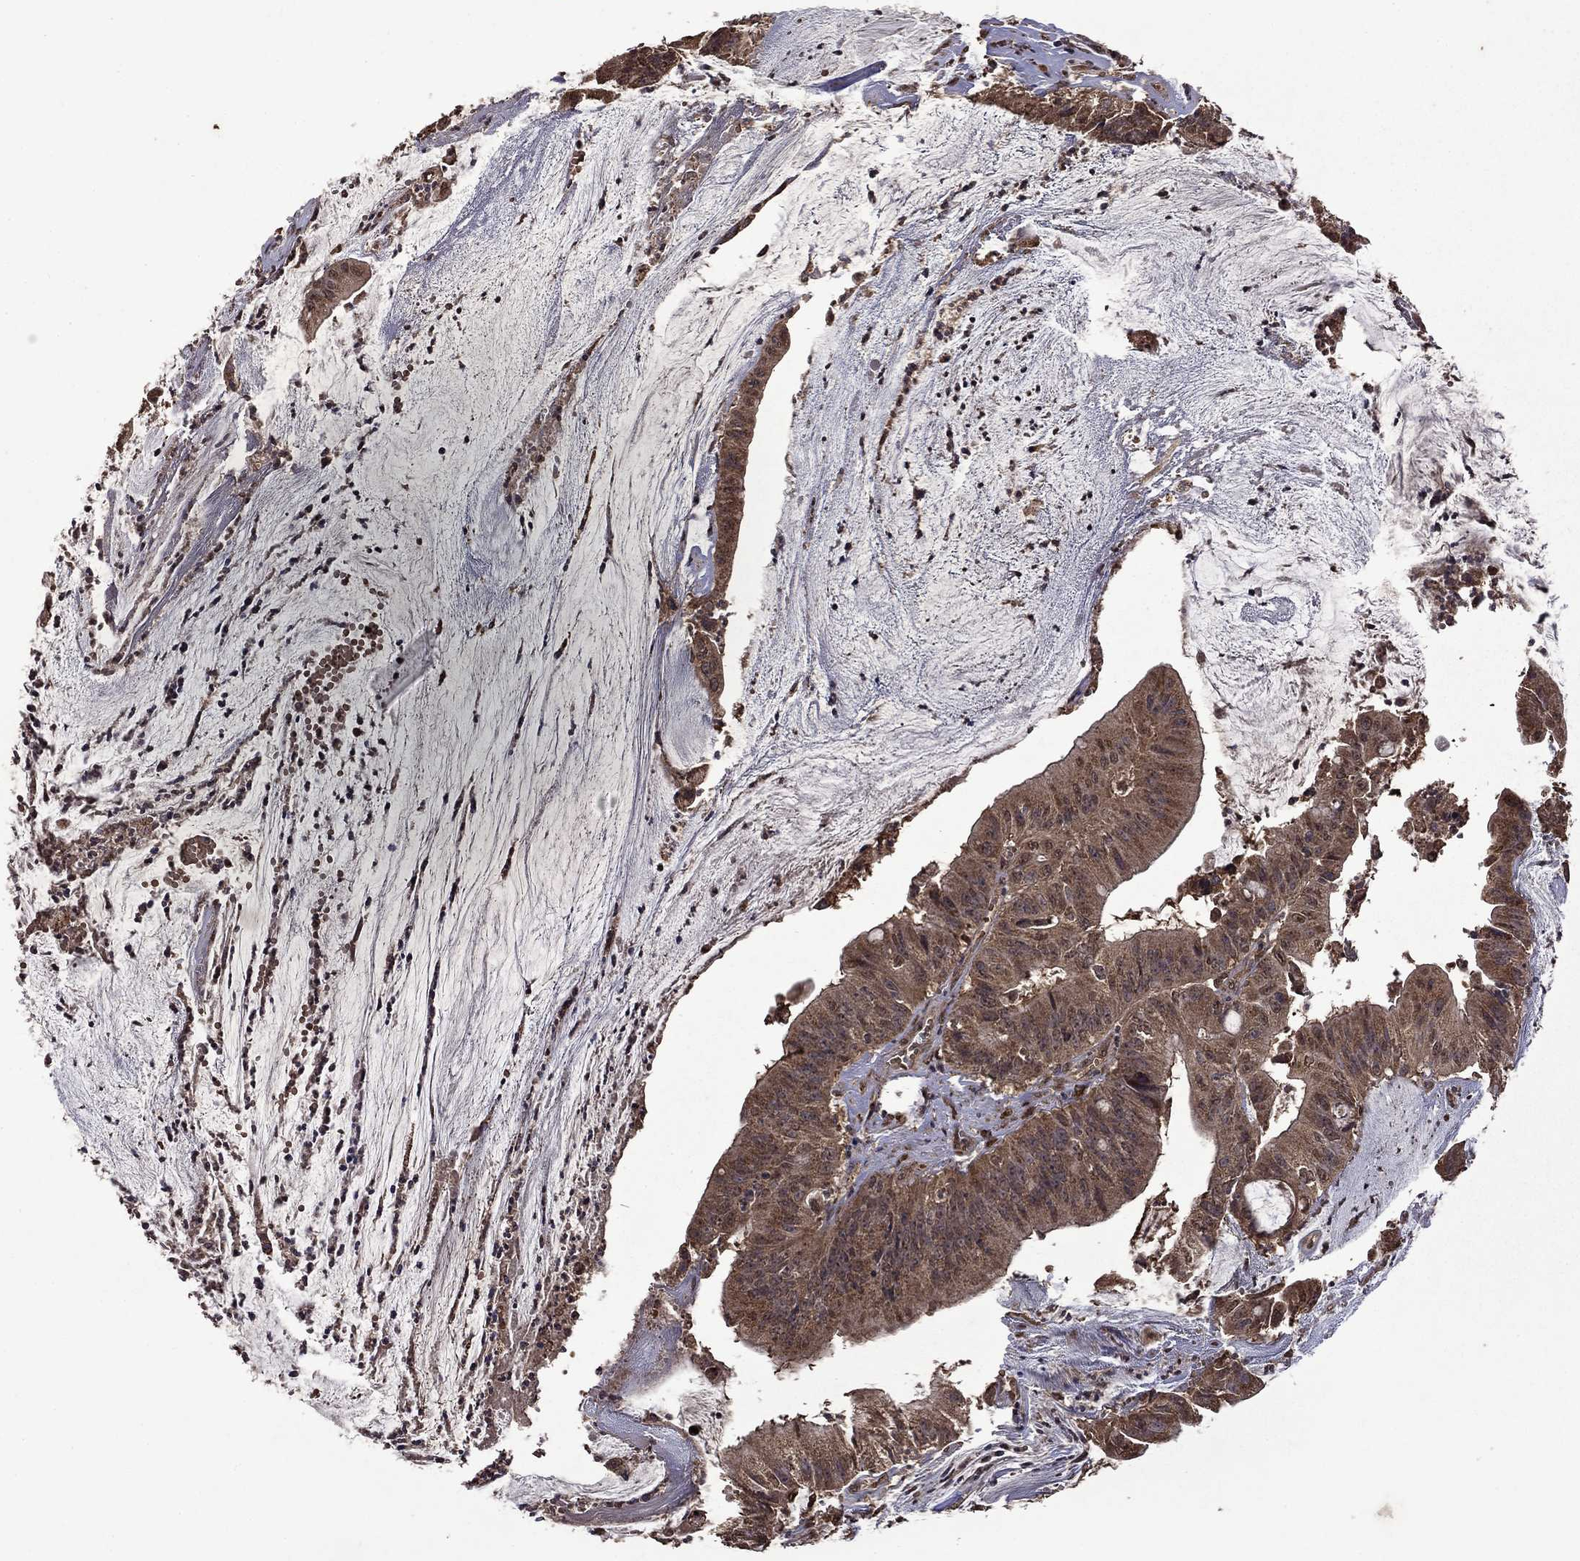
{"staining": {"intensity": "moderate", "quantity": ">75%", "location": "cytoplasmic/membranous"}, "tissue": "colorectal cancer", "cell_type": "Tumor cells", "image_type": "cancer", "snomed": [{"axis": "morphology", "description": "Adenocarcinoma, NOS"}, {"axis": "topography", "description": "Colon"}], "caption": "Immunohistochemistry of colorectal adenocarcinoma reveals medium levels of moderate cytoplasmic/membranous staining in approximately >75% of tumor cells.", "gene": "ITM2B", "patient": {"sex": "female", "age": 69}}